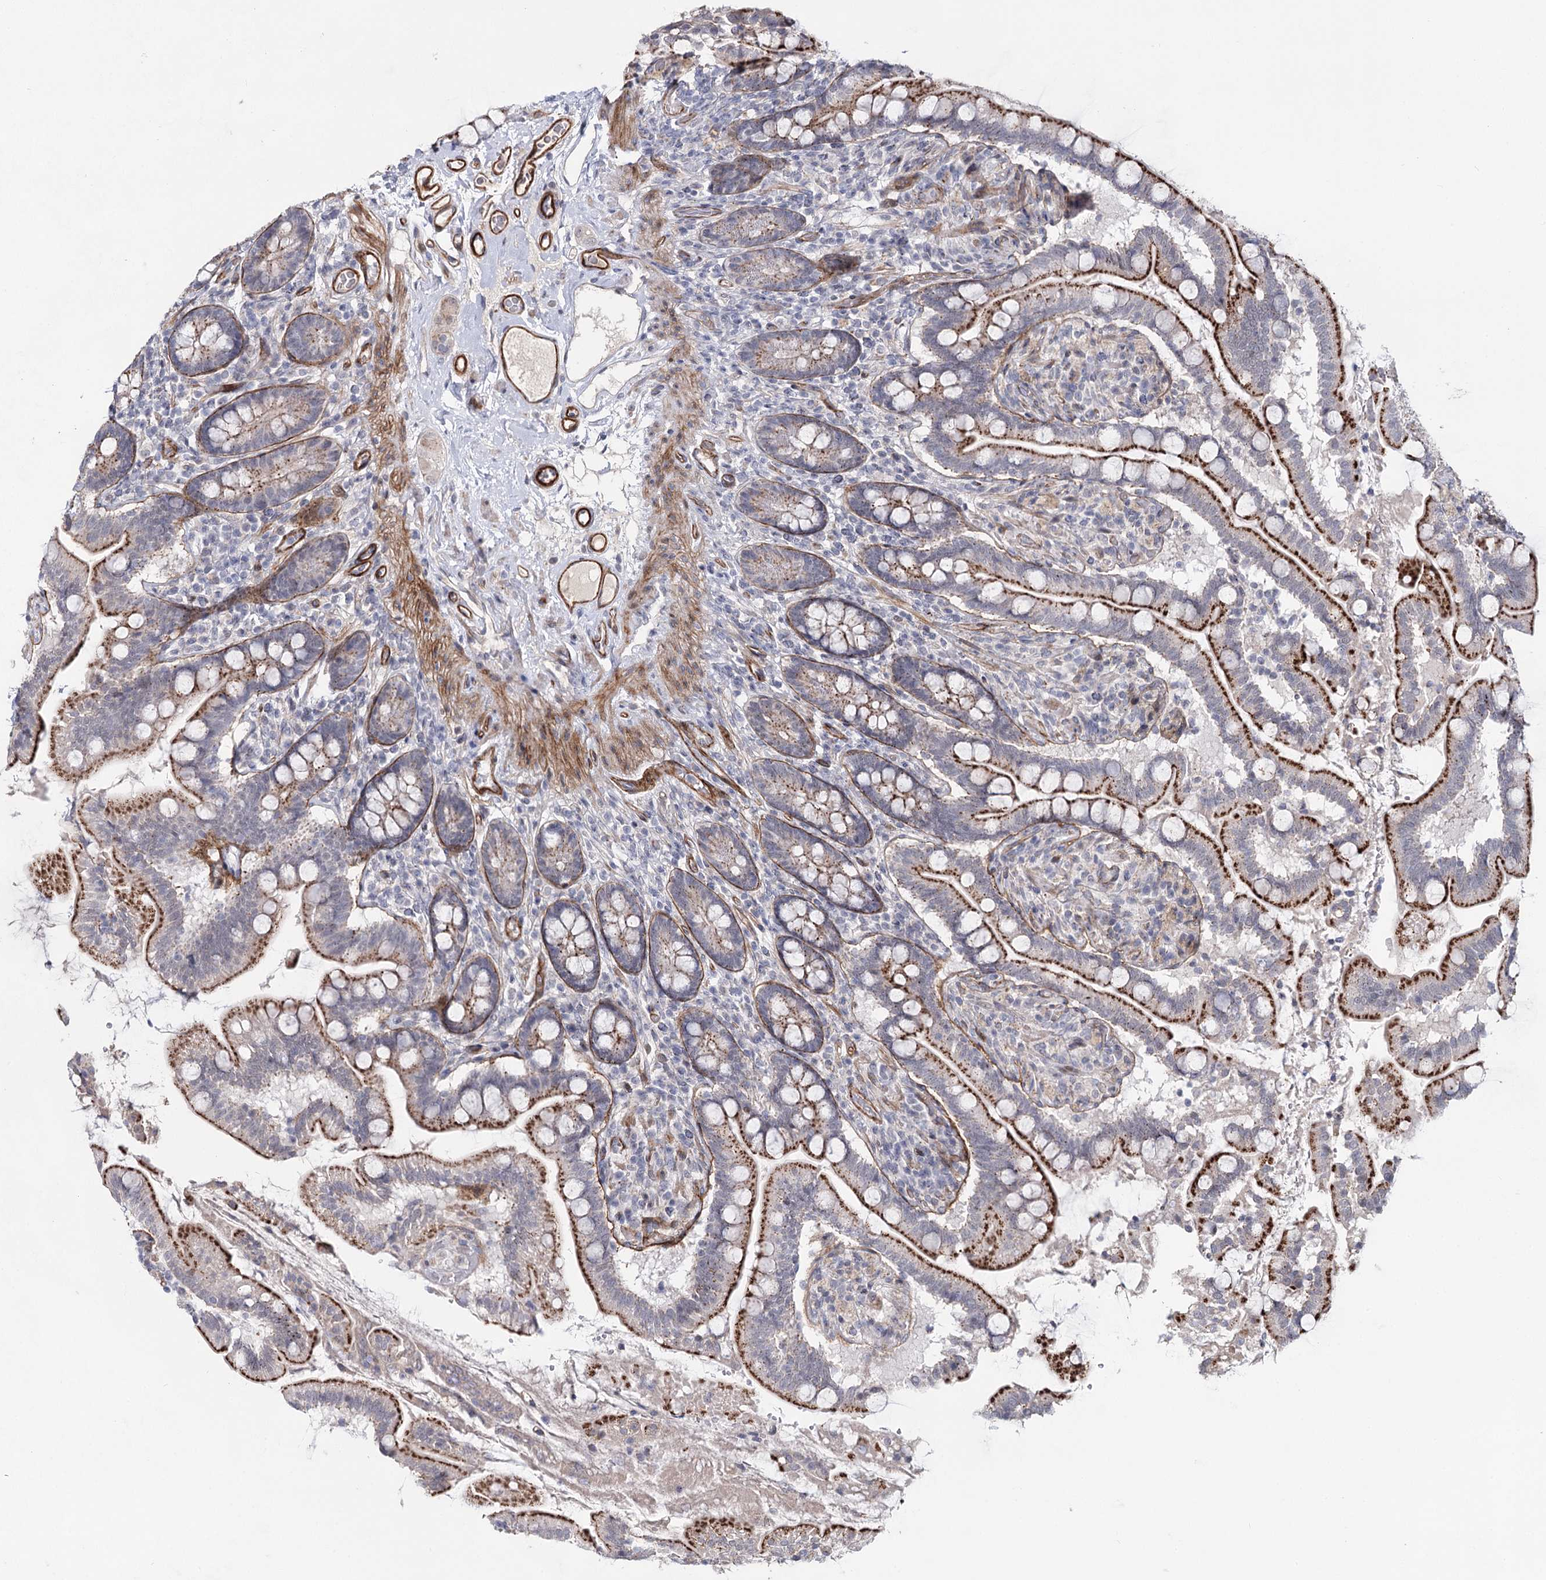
{"staining": {"intensity": "moderate", "quantity": "25%-75%", "location": "cytoplasmic/membranous"}, "tissue": "small intestine", "cell_type": "Glandular cells", "image_type": "normal", "snomed": [{"axis": "morphology", "description": "Normal tissue, NOS"}, {"axis": "topography", "description": "Small intestine"}], "caption": "Protein analysis of unremarkable small intestine demonstrates moderate cytoplasmic/membranous staining in about 25%-75% of glandular cells.", "gene": "ATL2", "patient": {"sex": "female", "age": 64}}